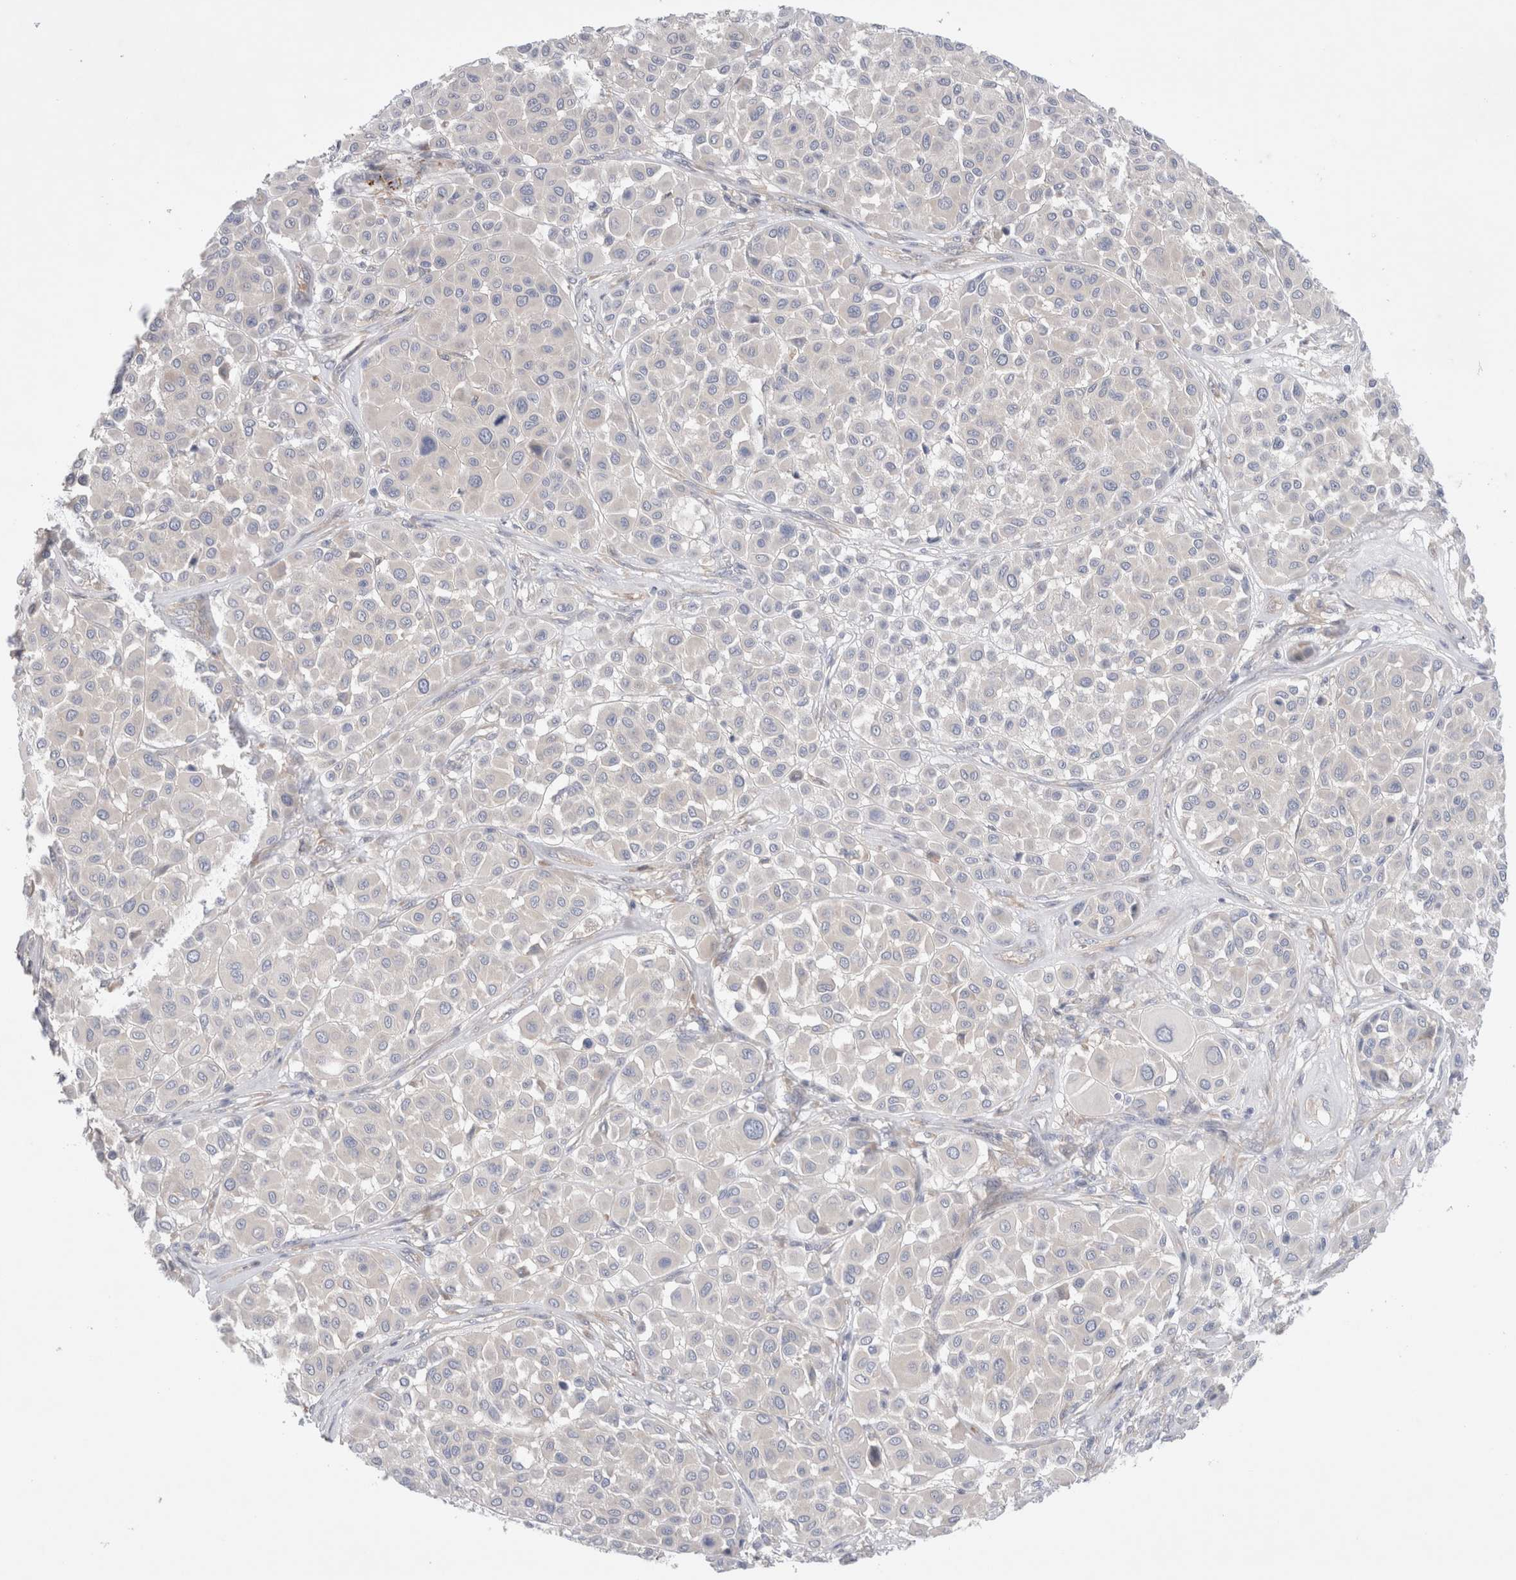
{"staining": {"intensity": "negative", "quantity": "none", "location": "none"}, "tissue": "melanoma", "cell_type": "Tumor cells", "image_type": "cancer", "snomed": [{"axis": "morphology", "description": "Malignant melanoma, Metastatic site"}, {"axis": "topography", "description": "Soft tissue"}], "caption": "A photomicrograph of malignant melanoma (metastatic site) stained for a protein reveals no brown staining in tumor cells.", "gene": "RBM12B", "patient": {"sex": "male", "age": 41}}